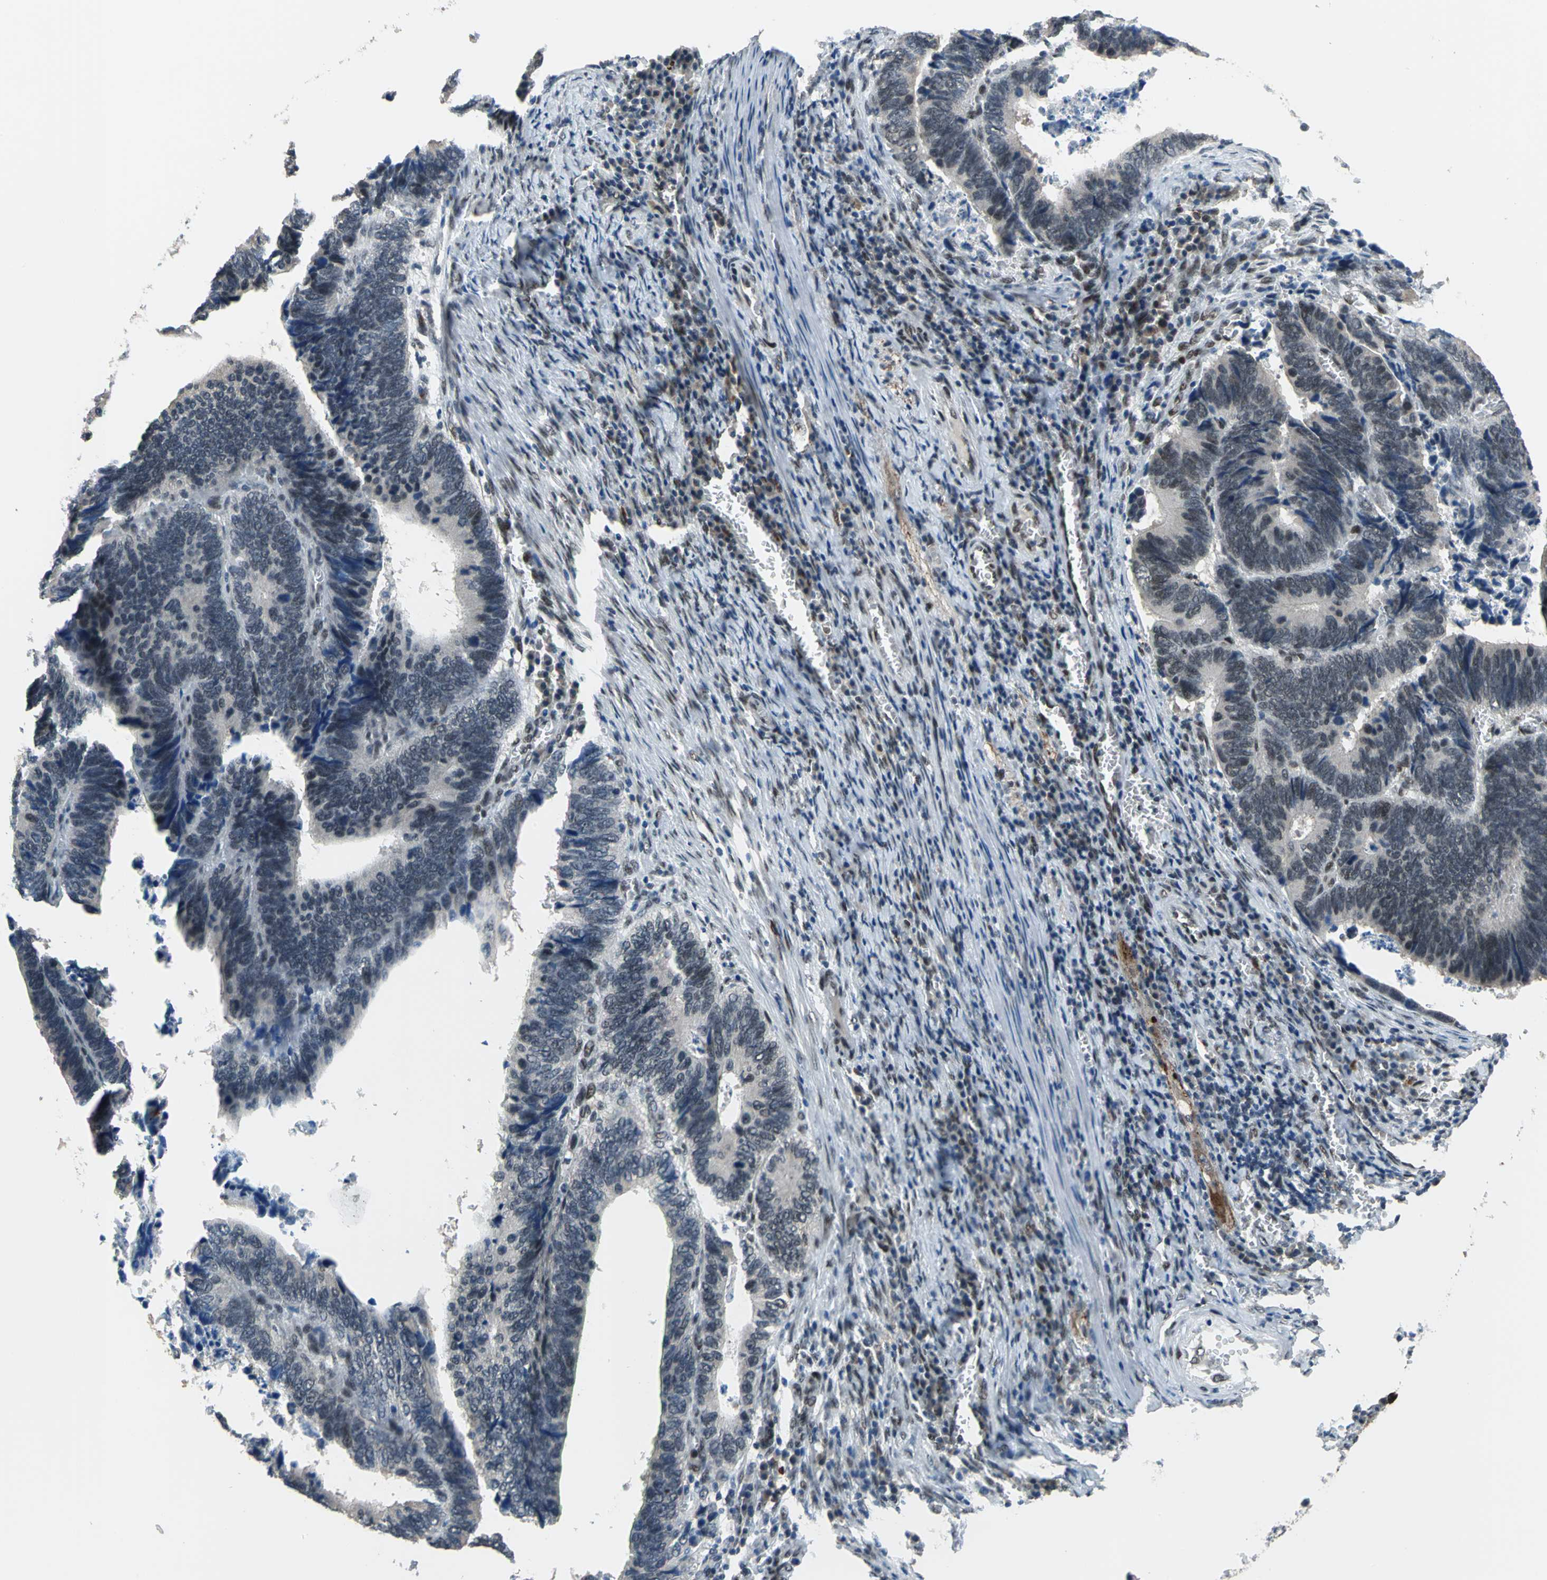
{"staining": {"intensity": "weak", "quantity": "<25%", "location": "cytoplasmic/membranous,nuclear"}, "tissue": "colorectal cancer", "cell_type": "Tumor cells", "image_type": "cancer", "snomed": [{"axis": "morphology", "description": "Adenocarcinoma, NOS"}, {"axis": "topography", "description": "Colon"}], "caption": "High power microscopy photomicrograph of an immunohistochemistry (IHC) photomicrograph of adenocarcinoma (colorectal), revealing no significant staining in tumor cells.", "gene": "ELF2", "patient": {"sex": "male", "age": 72}}